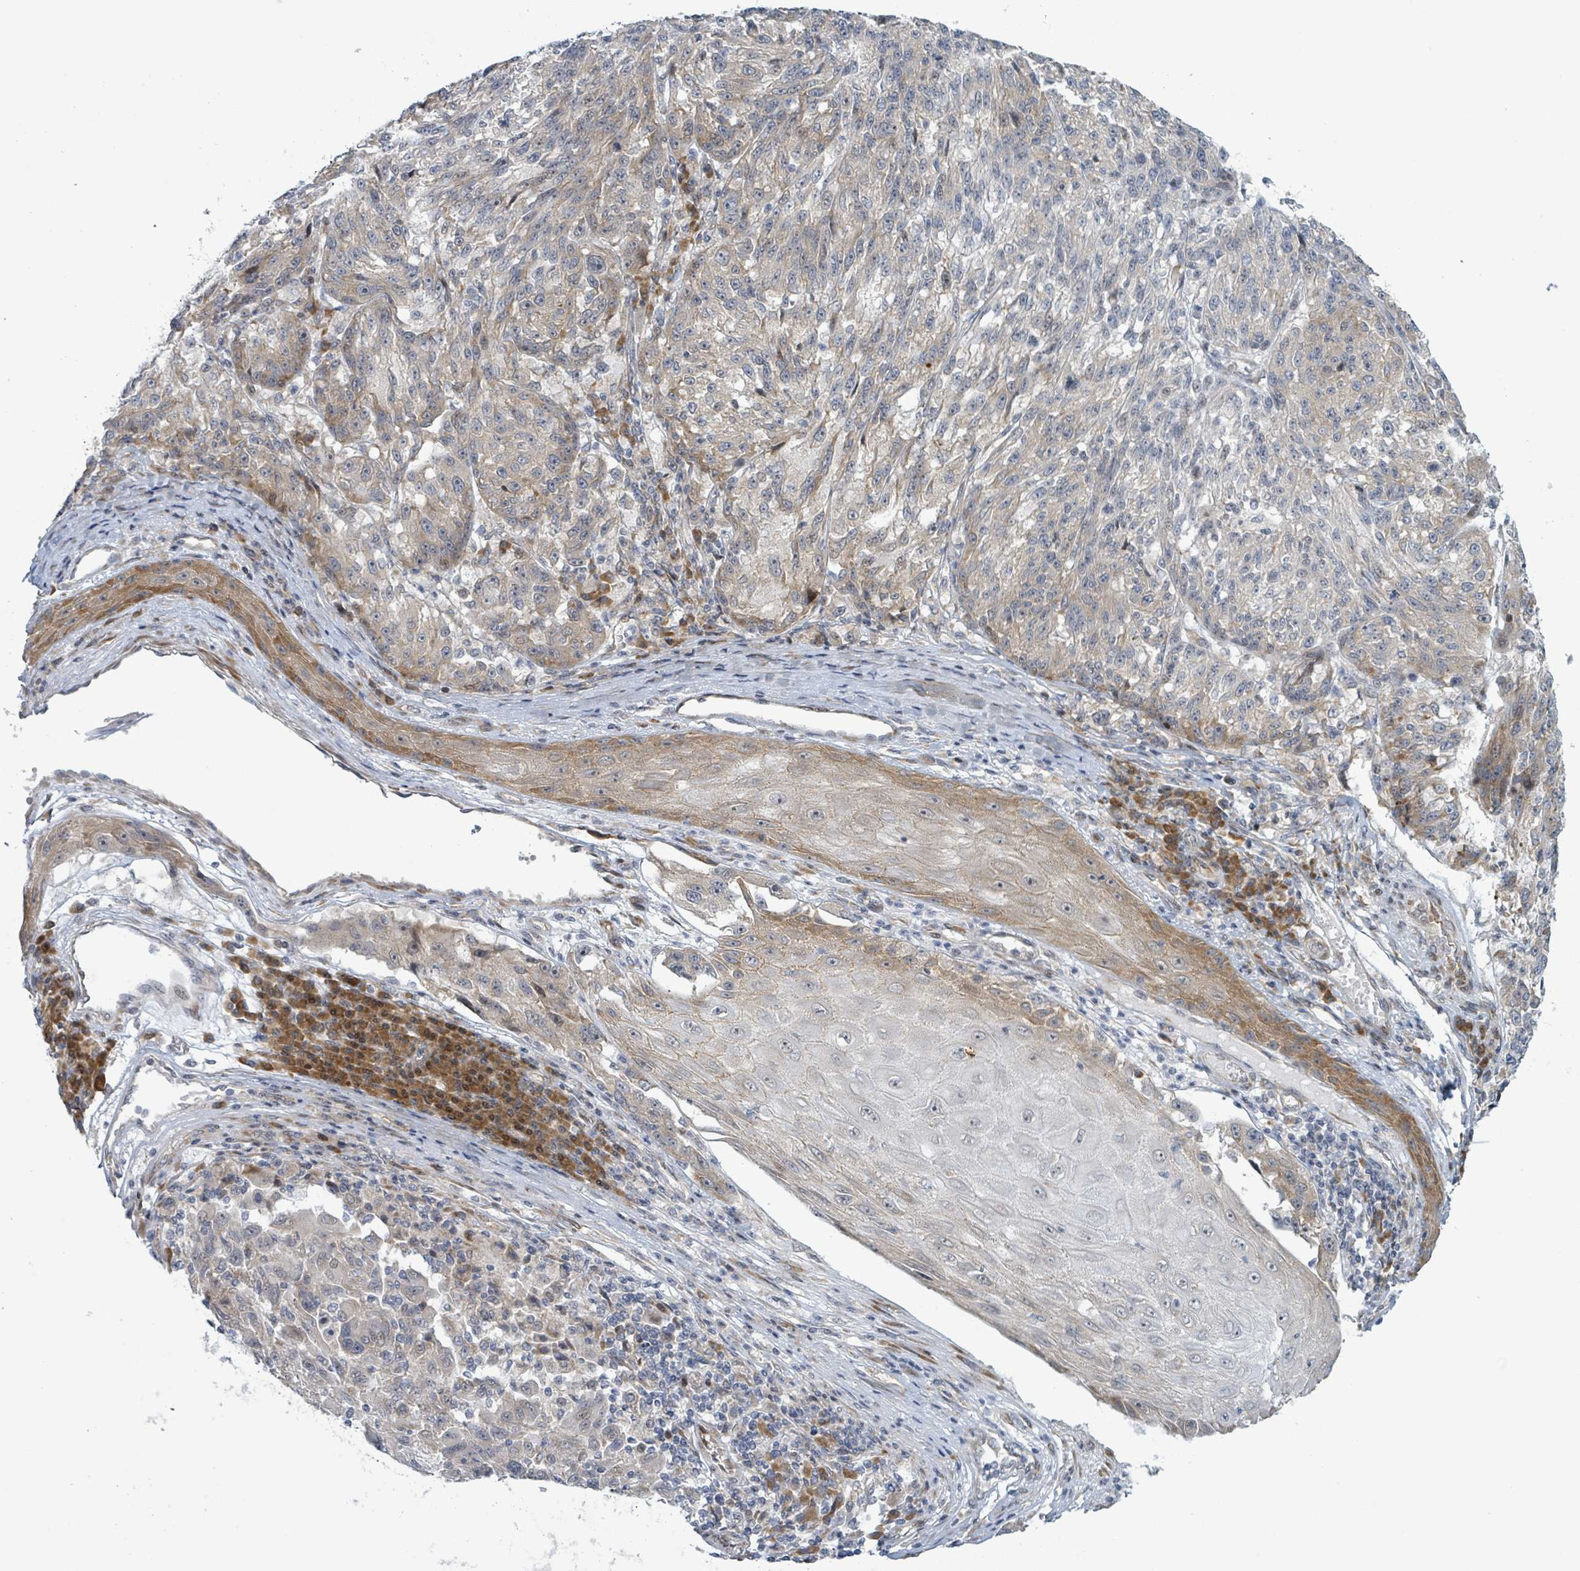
{"staining": {"intensity": "weak", "quantity": "<25%", "location": "cytoplasmic/membranous"}, "tissue": "melanoma", "cell_type": "Tumor cells", "image_type": "cancer", "snomed": [{"axis": "morphology", "description": "Malignant melanoma, NOS"}, {"axis": "topography", "description": "Skin"}], "caption": "Immunohistochemical staining of malignant melanoma exhibits no significant expression in tumor cells.", "gene": "RPL32", "patient": {"sex": "male", "age": 53}}